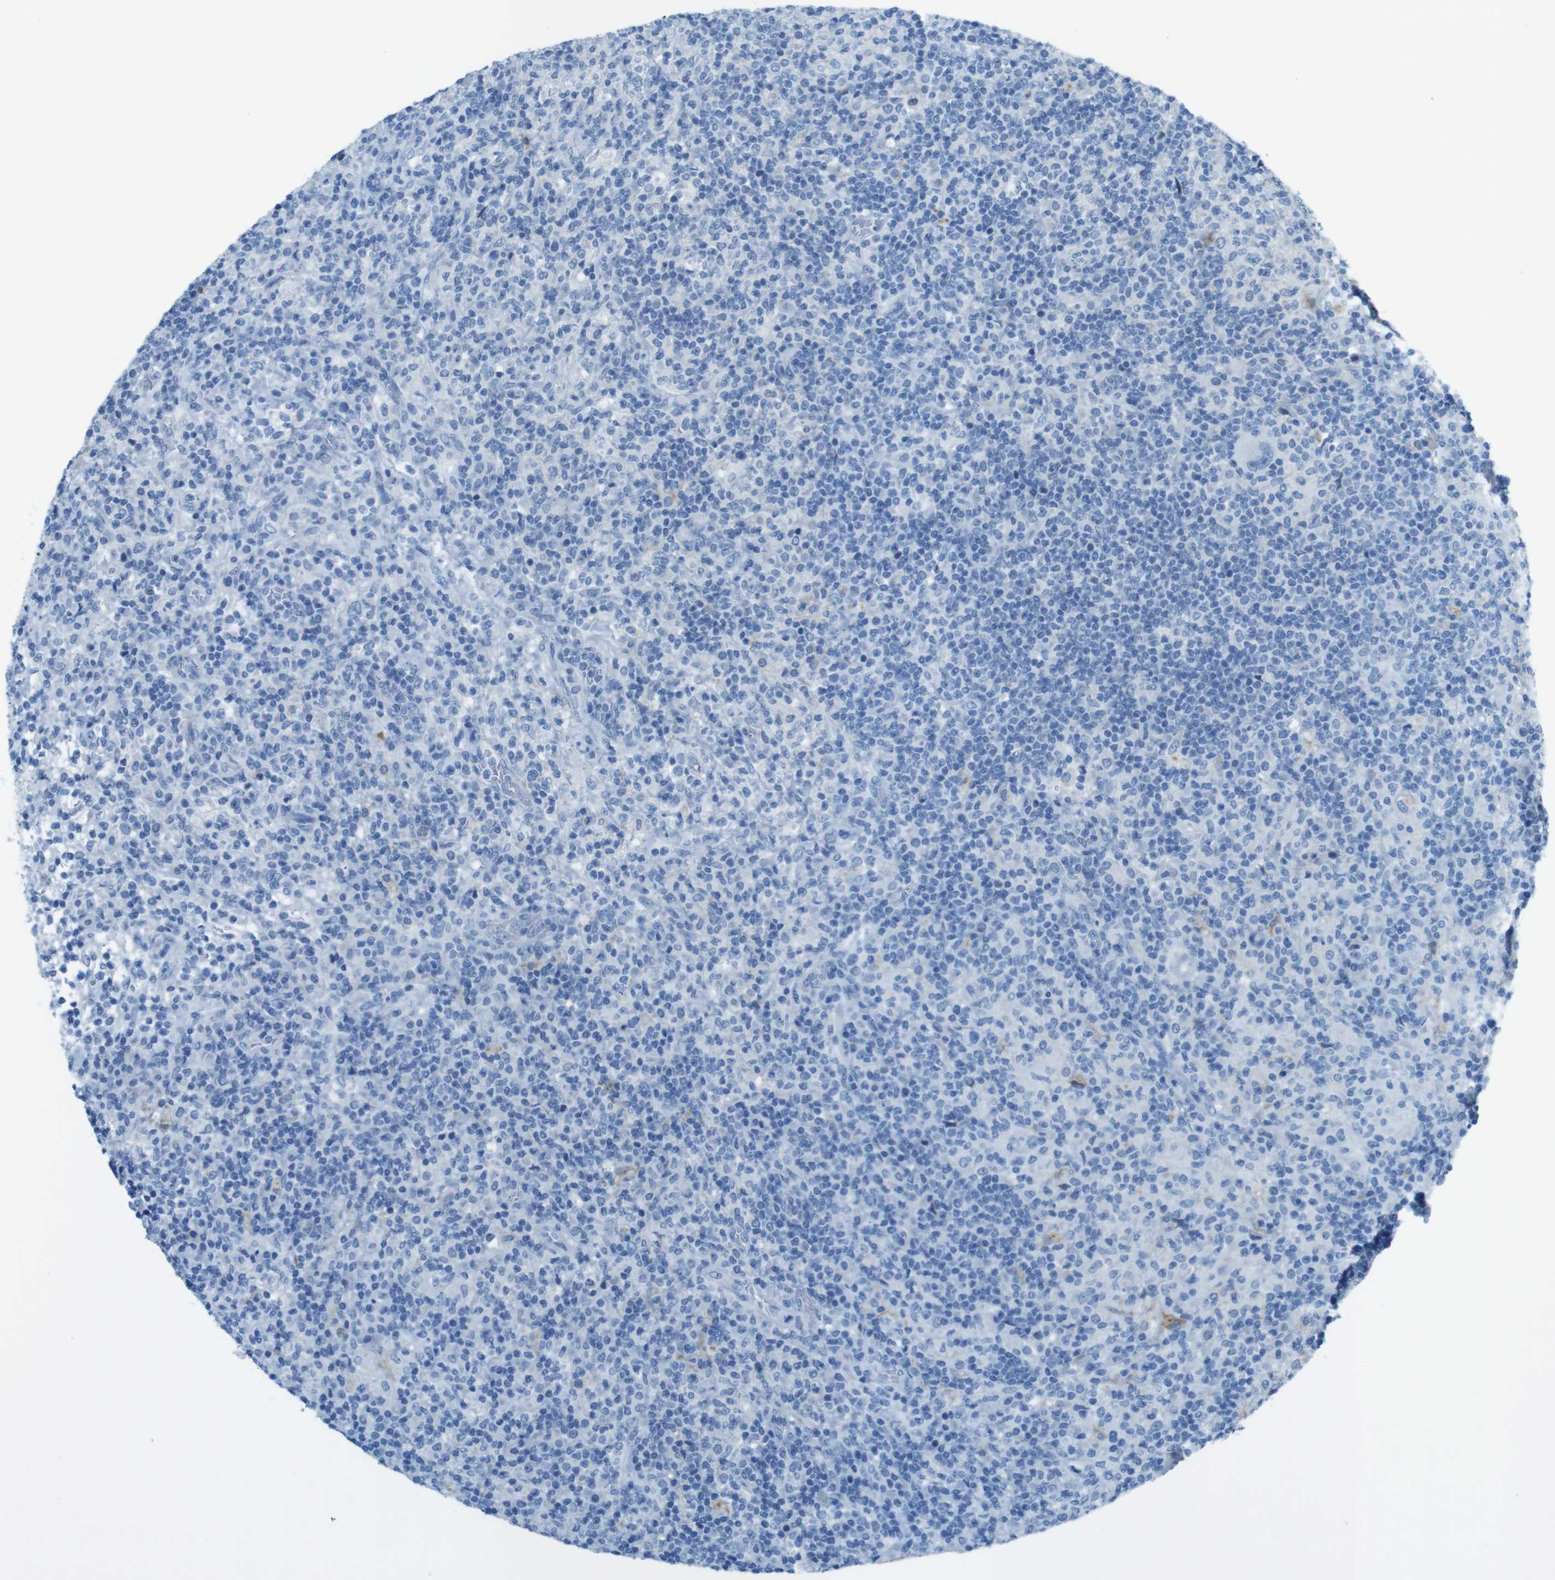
{"staining": {"intensity": "negative", "quantity": "none", "location": "none"}, "tissue": "lymphoma", "cell_type": "Tumor cells", "image_type": "cancer", "snomed": [{"axis": "morphology", "description": "Hodgkin's disease, NOS"}, {"axis": "topography", "description": "Lymph node"}], "caption": "An image of Hodgkin's disease stained for a protein reveals no brown staining in tumor cells.", "gene": "CD320", "patient": {"sex": "male", "age": 70}}